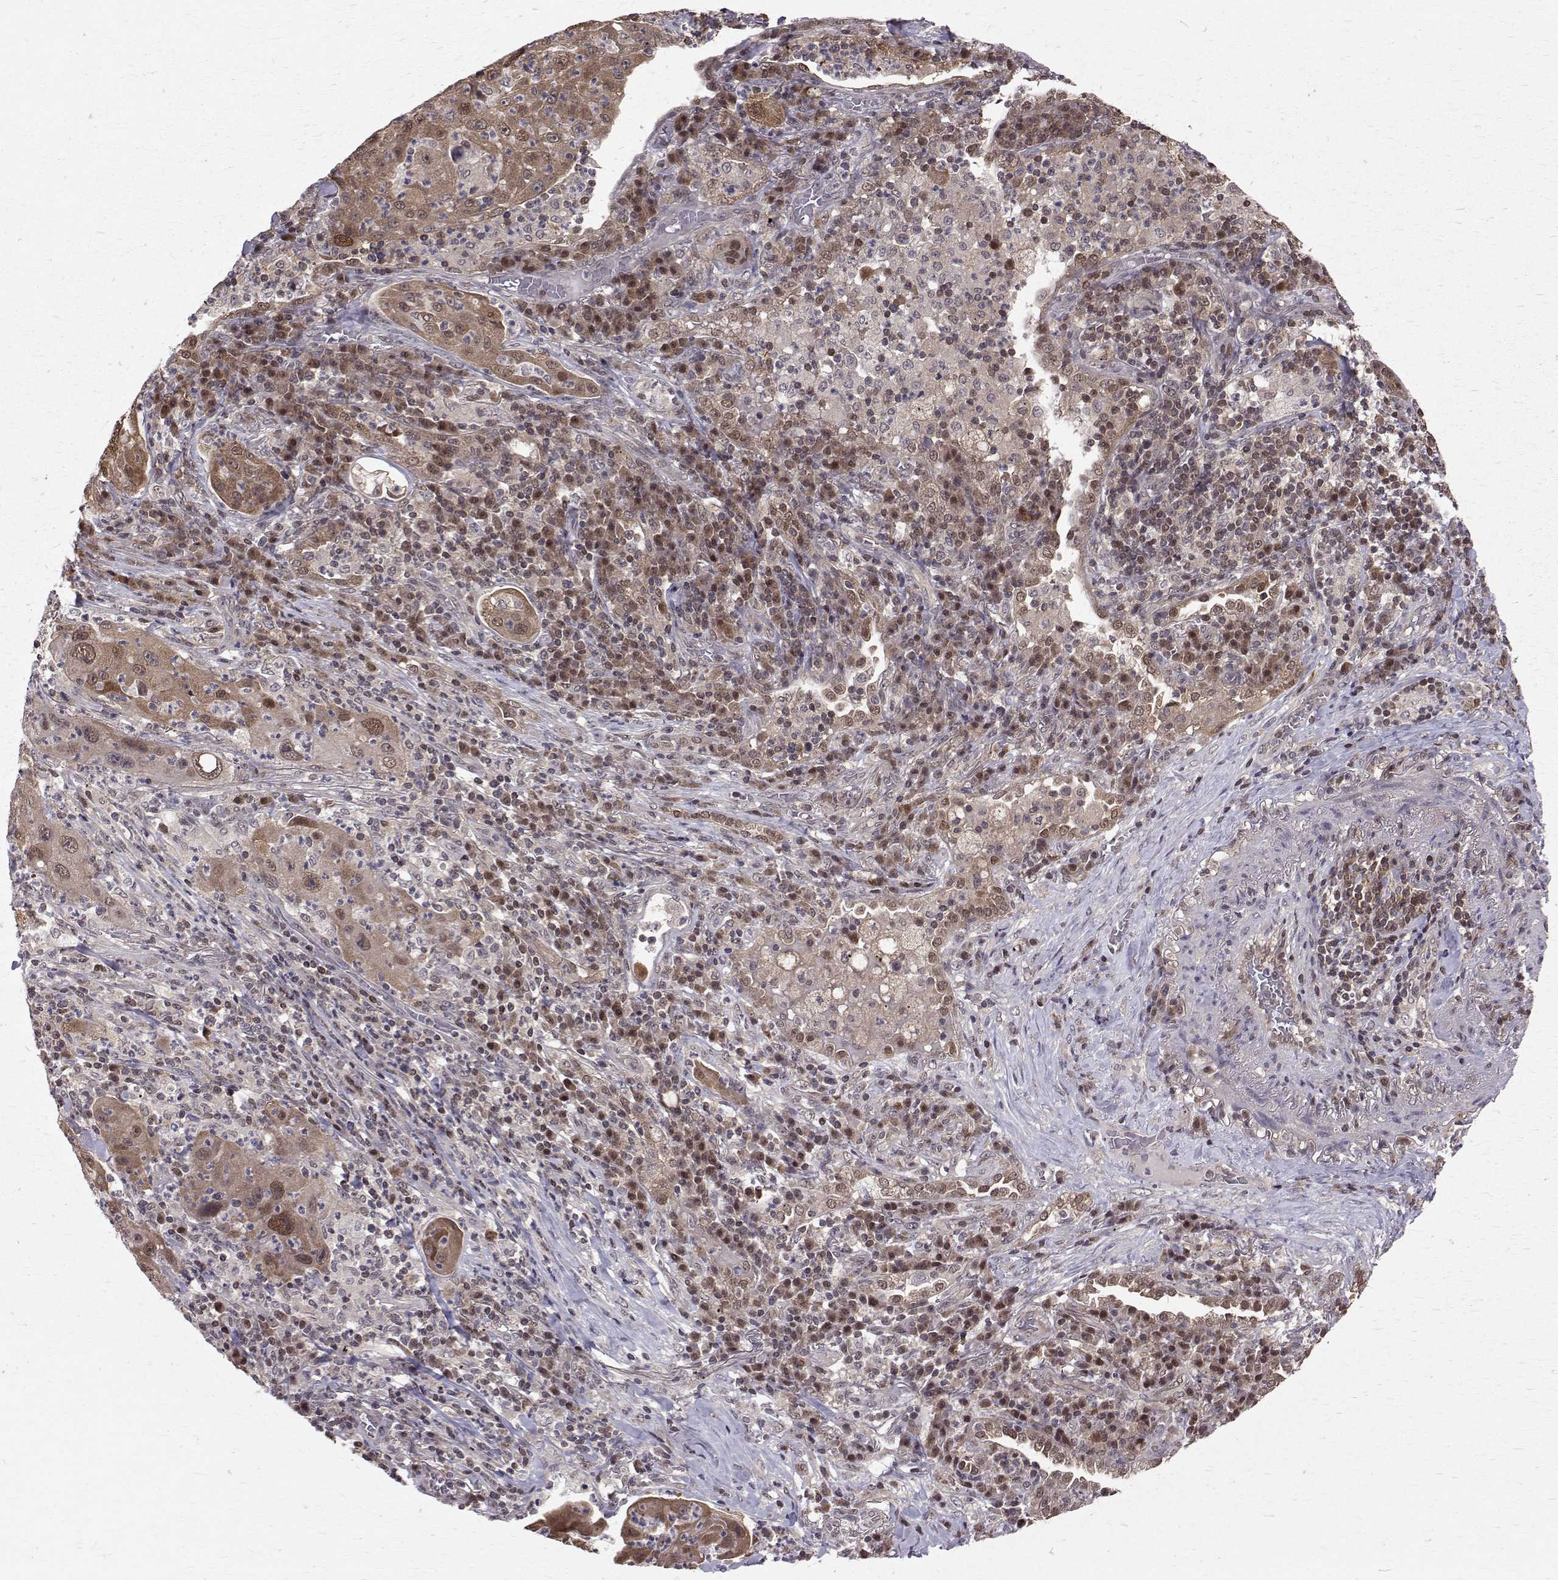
{"staining": {"intensity": "weak", "quantity": "25%-75%", "location": "cytoplasmic/membranous,nuclear"}, "tissue": "lung cancer", "cell_type": "Tumor cells", "image_type": "cancer", "snomed": [{"axis": "morphology", "description": "Squamous cell carcinoma, NOS"}, {"axis": "topography", "description": "Lung"}], "caption": "Tumor cells display low levels of weak cytoplasmic/membranous and nuclear staining in about 25%-75% of cells in lung squamous cell carcinoma.", "gene": "NIF3L1", "patient": {"sex": "female", "age": 59}}